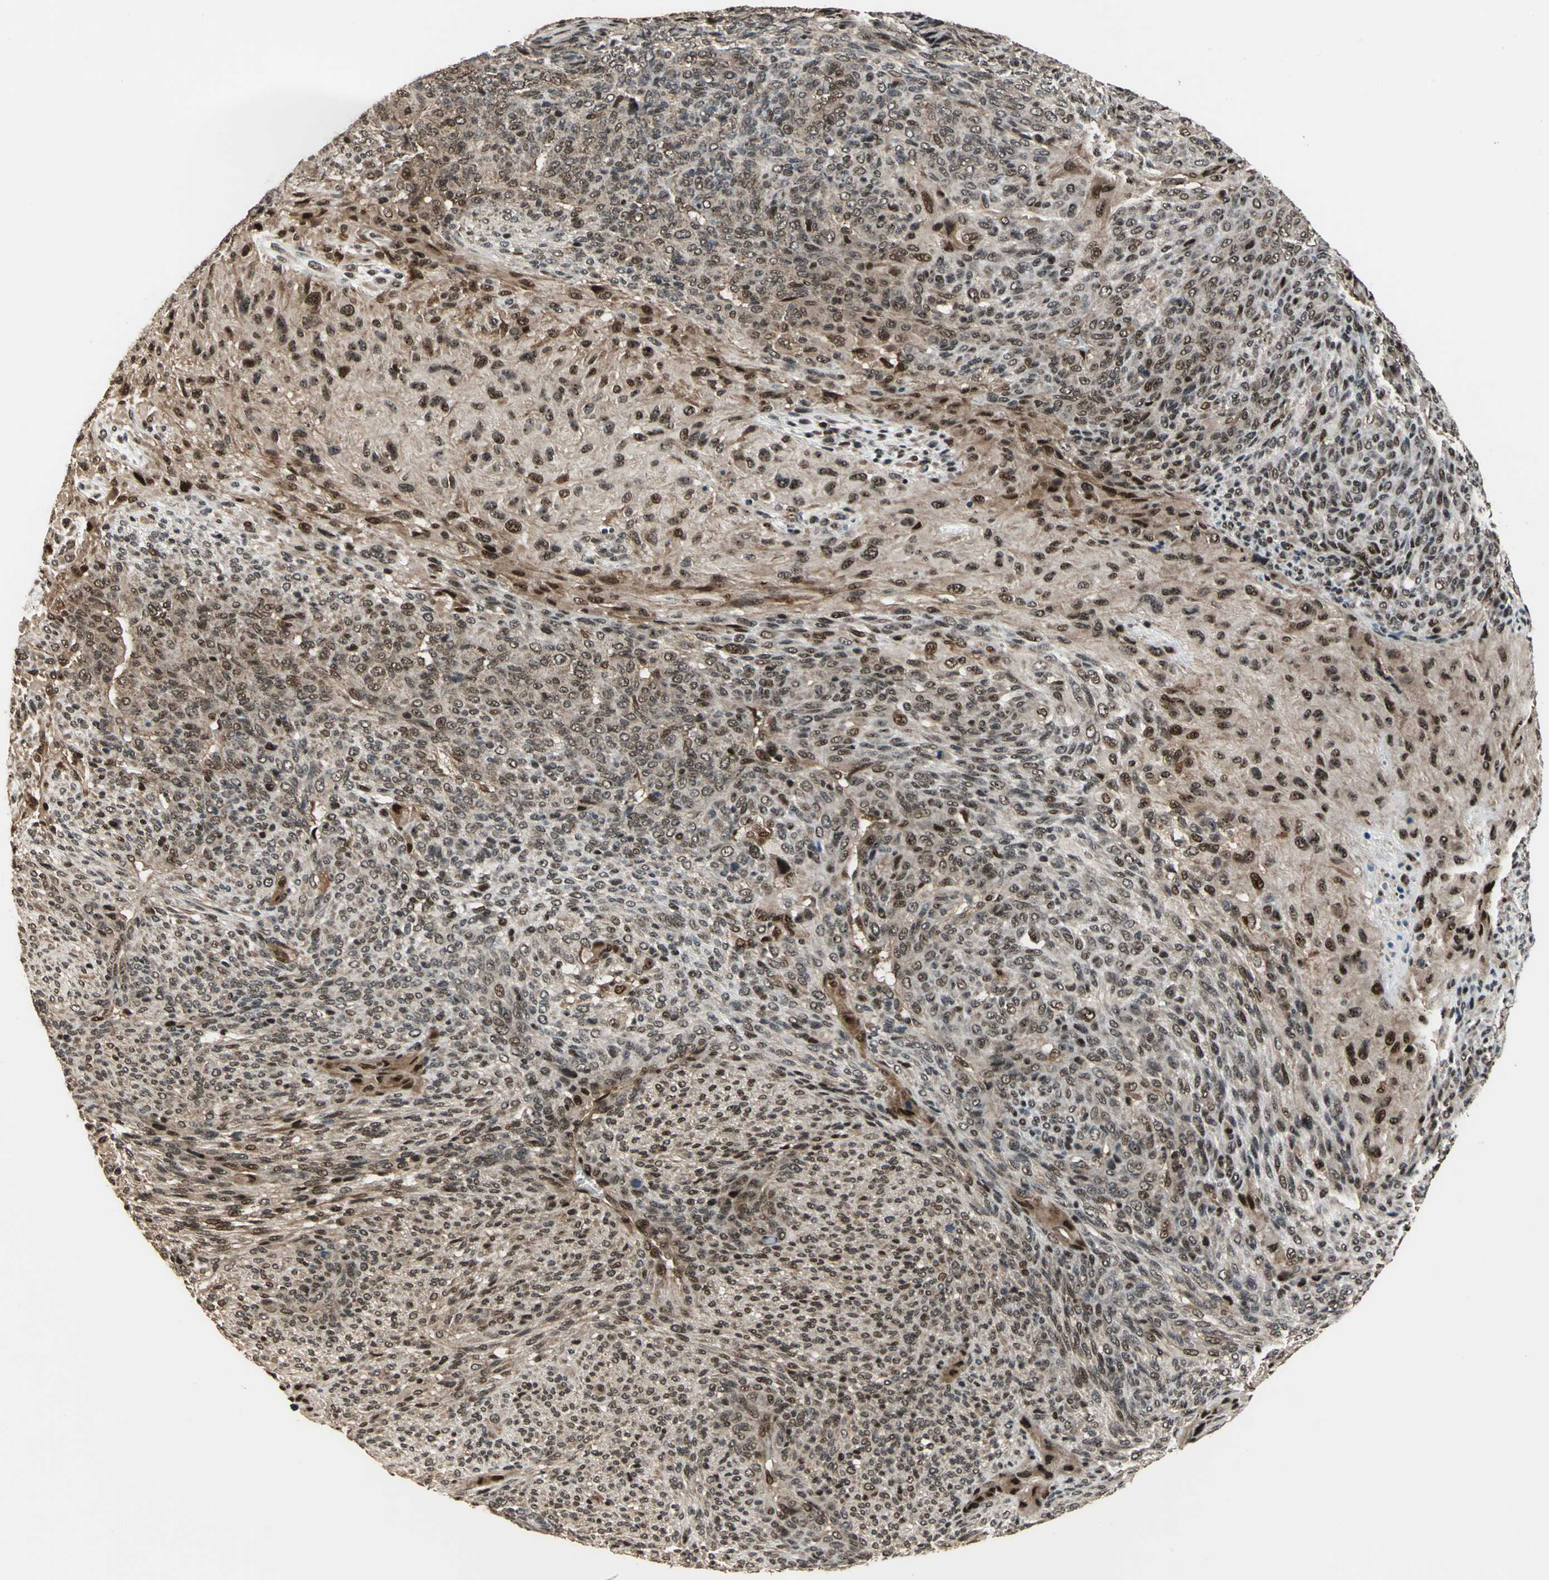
{"staining": {"intensity": "moderate", "quantity": "25%-75%", "location": "nuclear"}, "tissue": "glioma", "cell_type": "Tumor cells", "image_type": "cancer", "snomed": [{"axis": "morphology", "description": "Glioma, malignant, High grade"}, {"axis": "topography", "description": "Cerebral cortex"}], "caption": "Human glioma stained for a protein (brown) reveals moderate nuclear positive staining in about 25%-75% of tumor cells.", "gene": "MIS18BP1", "patient": {"sex": "female", "age": 55}}